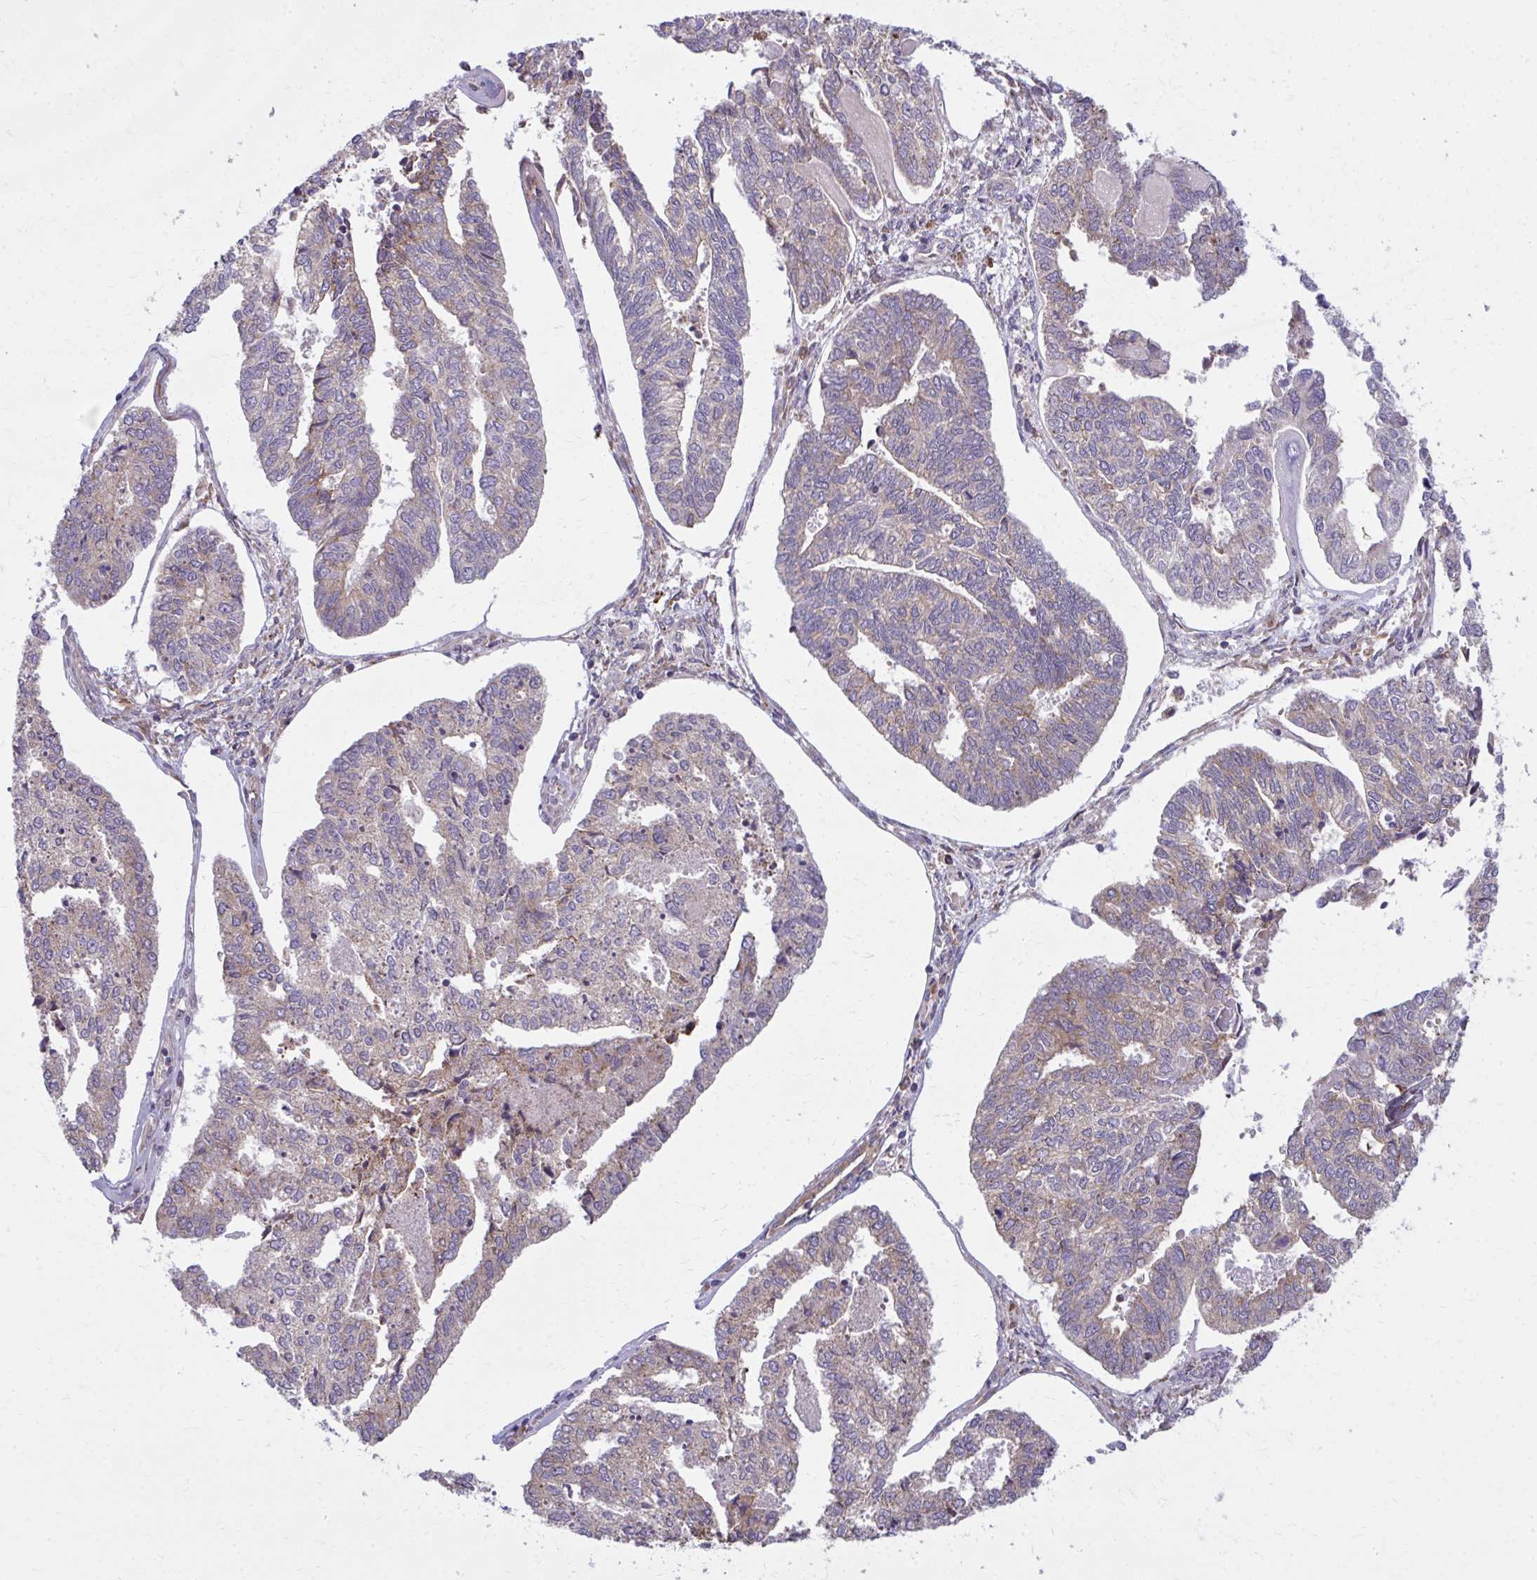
{"staining": {"intensity": "weak", "quantity": "<25%", "location": "cytoplasmic/membranous"}, "tissue": "endometrial cancer", "cell_type": "Tumor cells", "image_type": "cancer", "snomed": [{"axis": "morphology", "description": "Adenocarcinoma, NOS"}, {"axis": "topography", "description": "Endometrium"}], "caption": "DAB immunohistochemical staining of endometrial adenocarcinoma demonstrates no significant expression in tumor cells.", "gene": "CEMP1", "patient": {"sex": "female", "age": 73}}